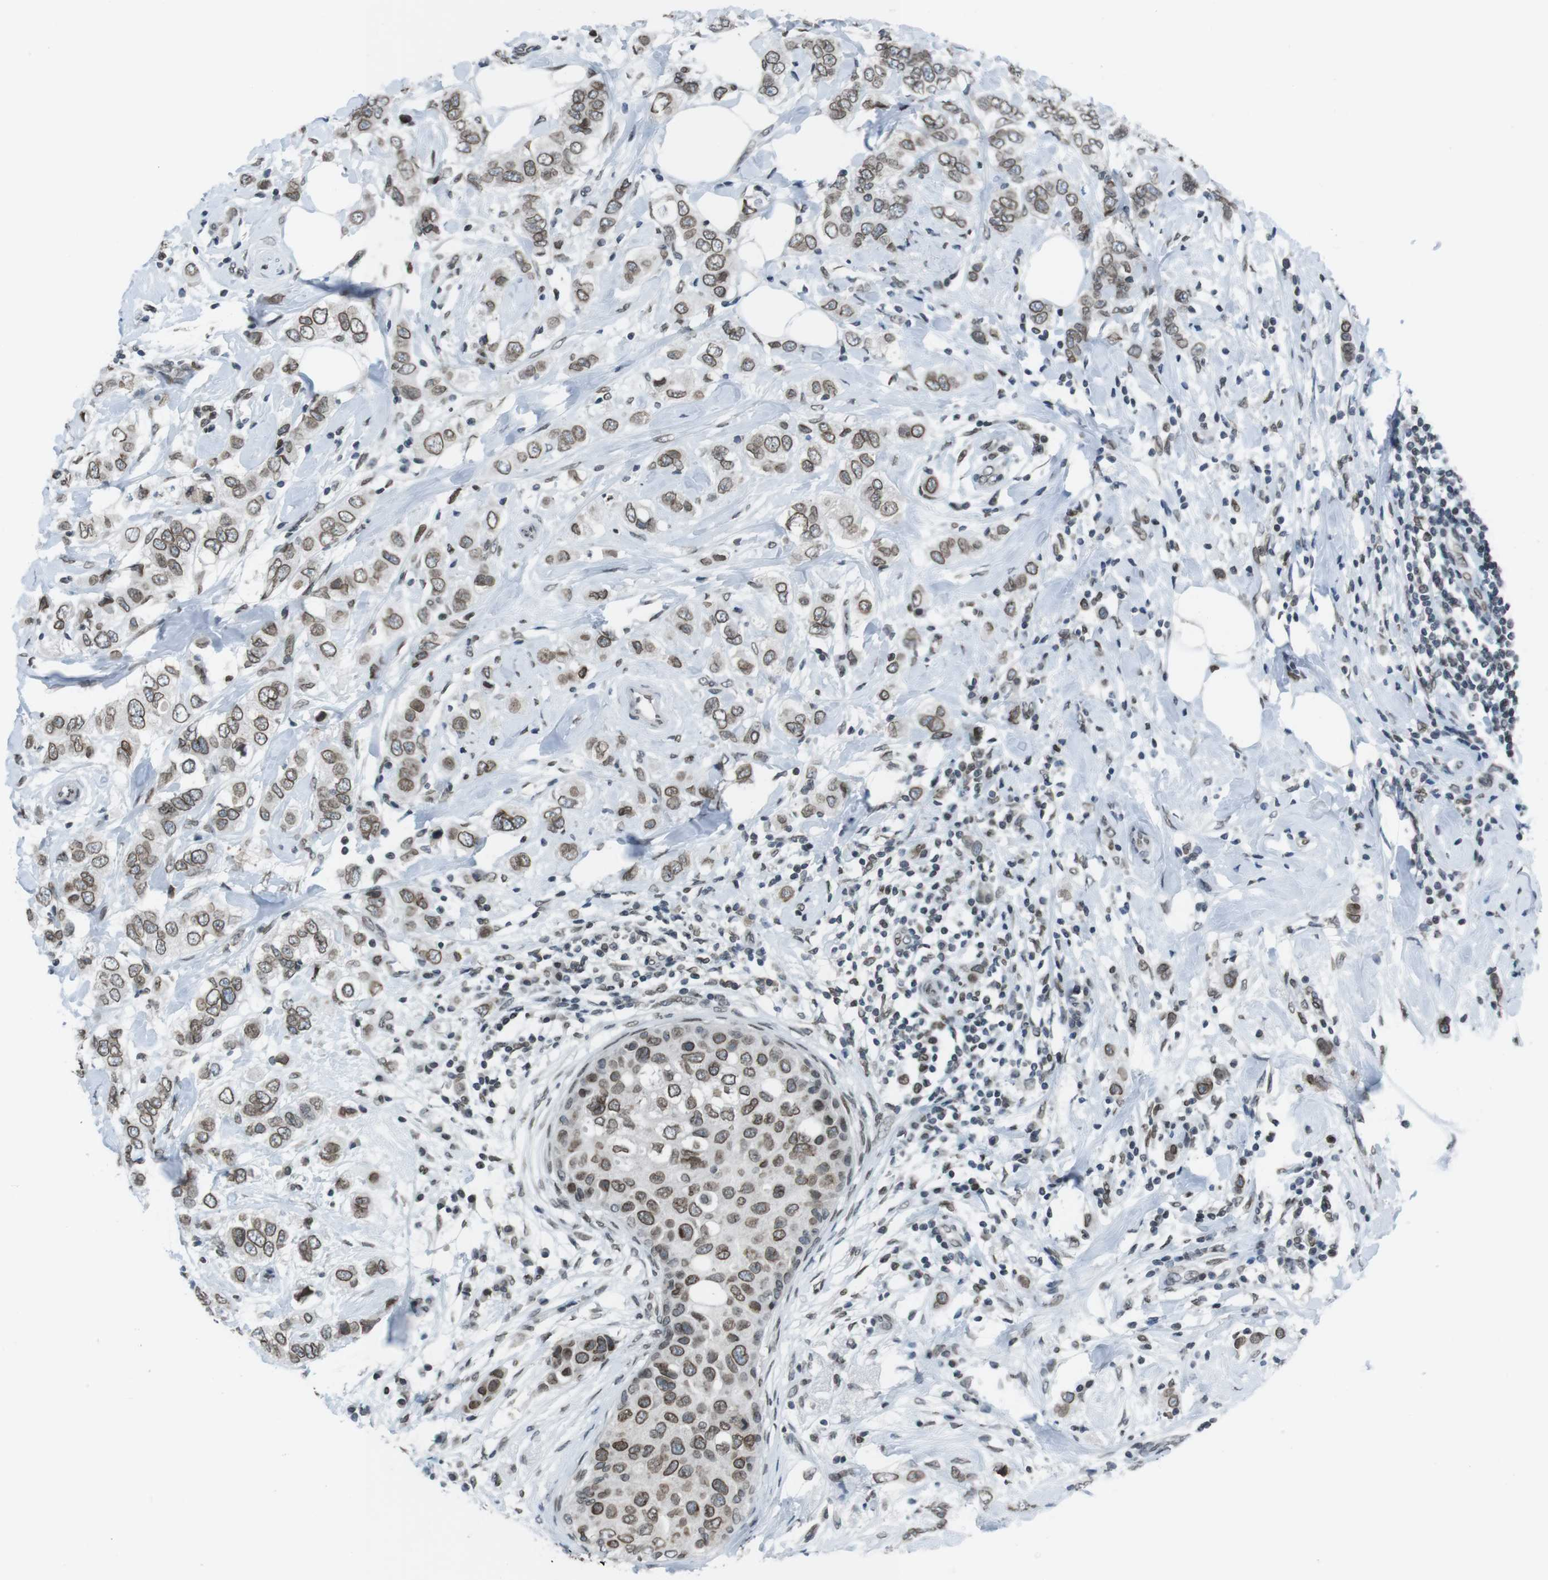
{"staining": {"intensity": "moderate", "quantity": ">75%", "location": "cytoplasmic/membranous,nuclear"}, "tissue": "breast cancer", "cell_type": "Tumor cells", "image_type": "cancer", "snomed": [{"axis": "morphology", "description": "Duct carcinoma"}, {"axis": "topography", "description": "Breast"}], "caption": "The histopathology image shows a brown stain indicating the presence of a protein in the cytoplasmic/membranous and nuclear of tumor cells in breast infiltrating ductal carcinoma.", "gene": "MAD1L1", "patient": {"sex": "female", "age": 50}}